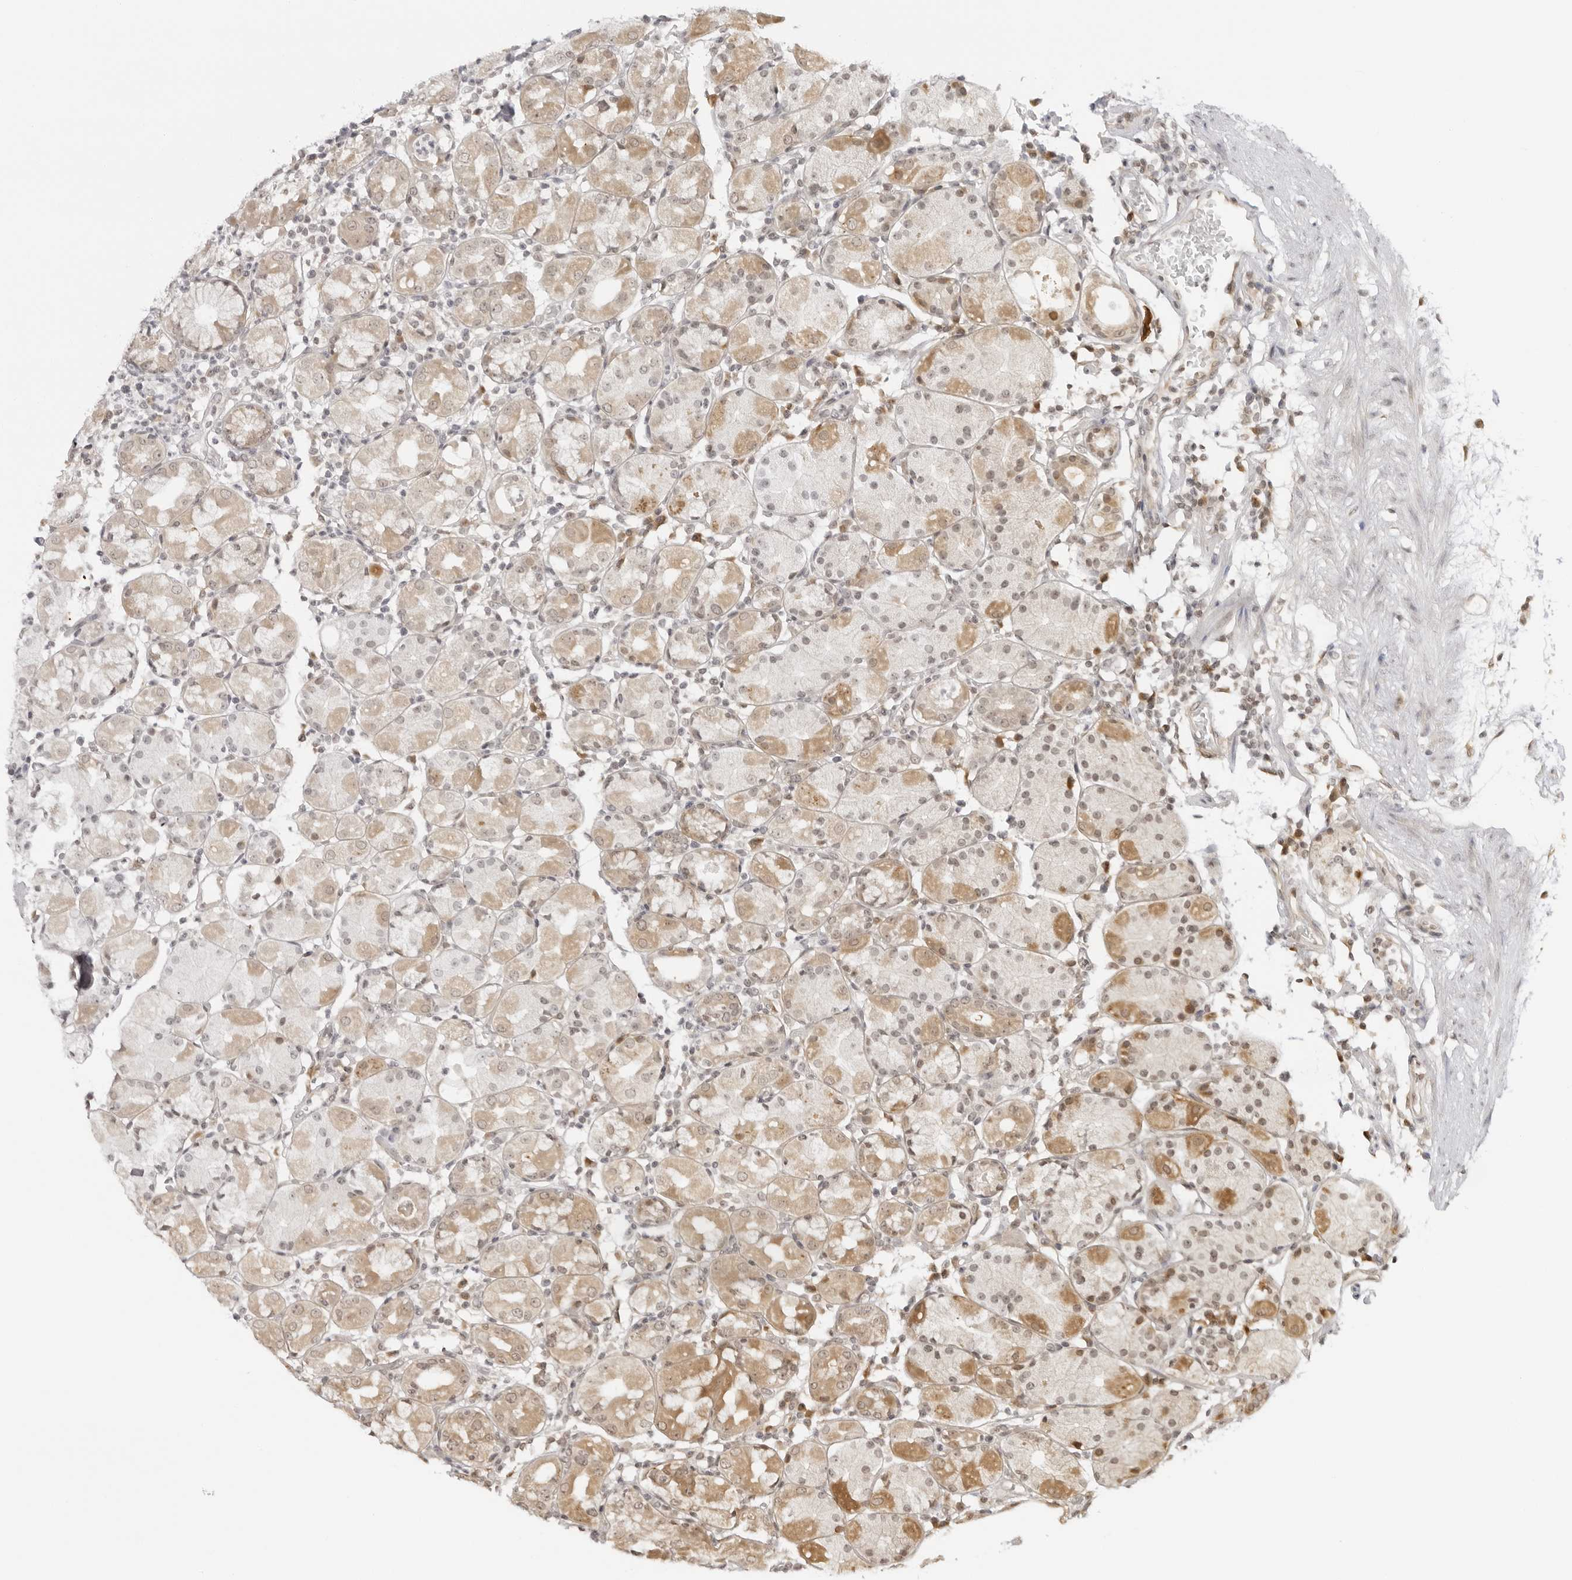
{"staining": {"intensity": "moderate", "quantity": "<25%", "location": "cytoplasmic/membranous"}, "tissue": "stomach", "cell_type": "Glandular cells", "image_type": "normal", "snomed": [{"axis": "morphology", "description": "Normal tissue, NOS"}, {"axis": "topography", "description": "Stomach"}, {"axis": "topography", "description": "Stomach, lower"}], "caption": "Moderate cytoplasmic/membranous expression for a protein is present in approximately <25% of glandular cells of unremarkable stomach using IHC.", "gene": "PRRC2C", "patient": {"sex": "female", "age": 75}}